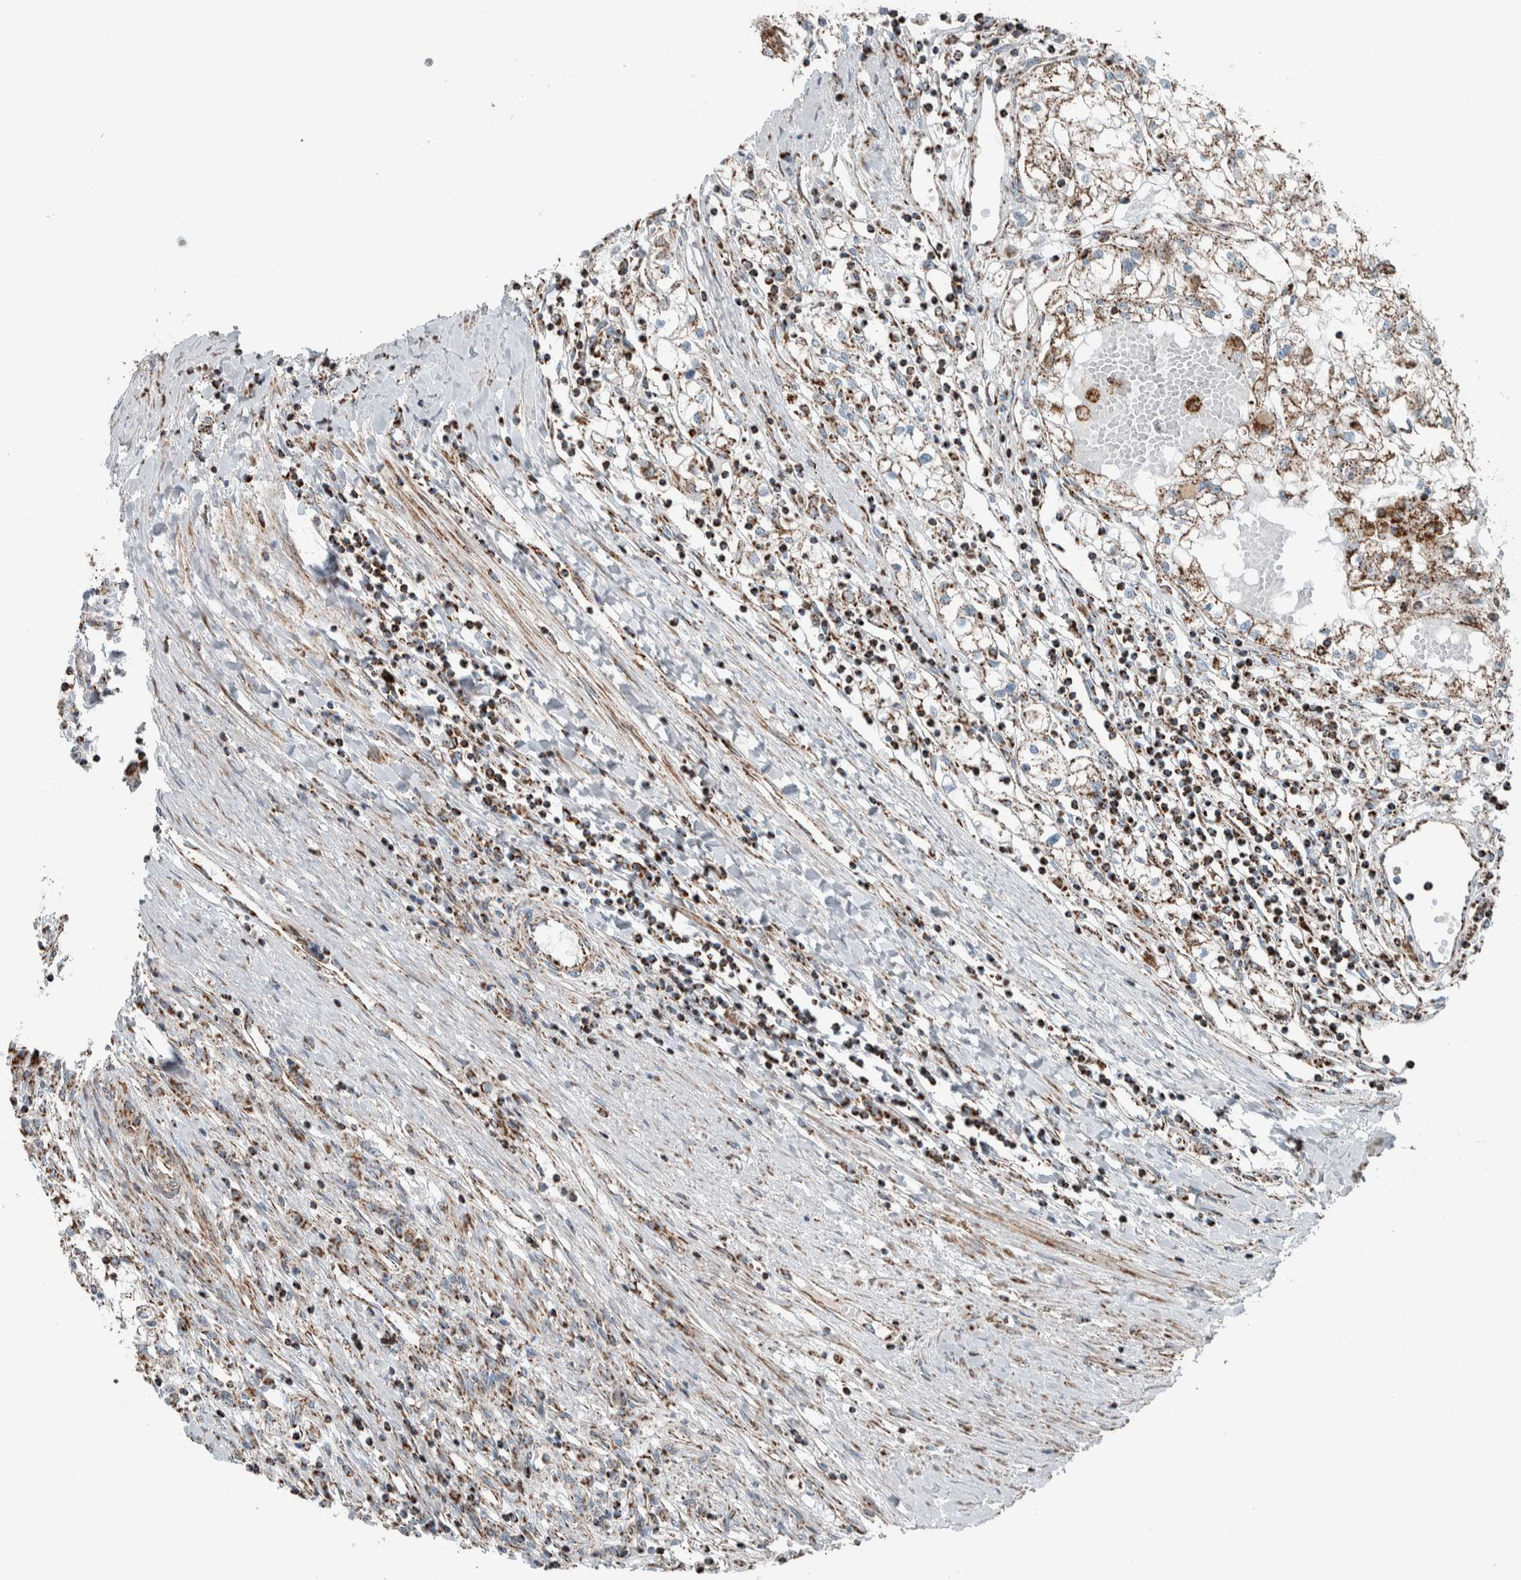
{"staining": {"intensity": "moderate", "quantity": ">75%", "location": "cytoplasmic/membranous"}, "tissue": "renal cancer", "cell_type": "Tumor cells", "image_type": "cancer", "snomed": [{"axis": "morphology", "description": "Adenocarcinoma, NOS"}, {"axis": "topography", "description": "Kidney"}], "caption": "IHC photomicrograph of renal adenocarcinoma stained for a protein (brown), which exhibits medium levels of moderate cytoplasmic/membranous expression in approximately >75% of tumor cells.", "gene": "CNTROB", "patient": {"sex": "male", "age": 68}}